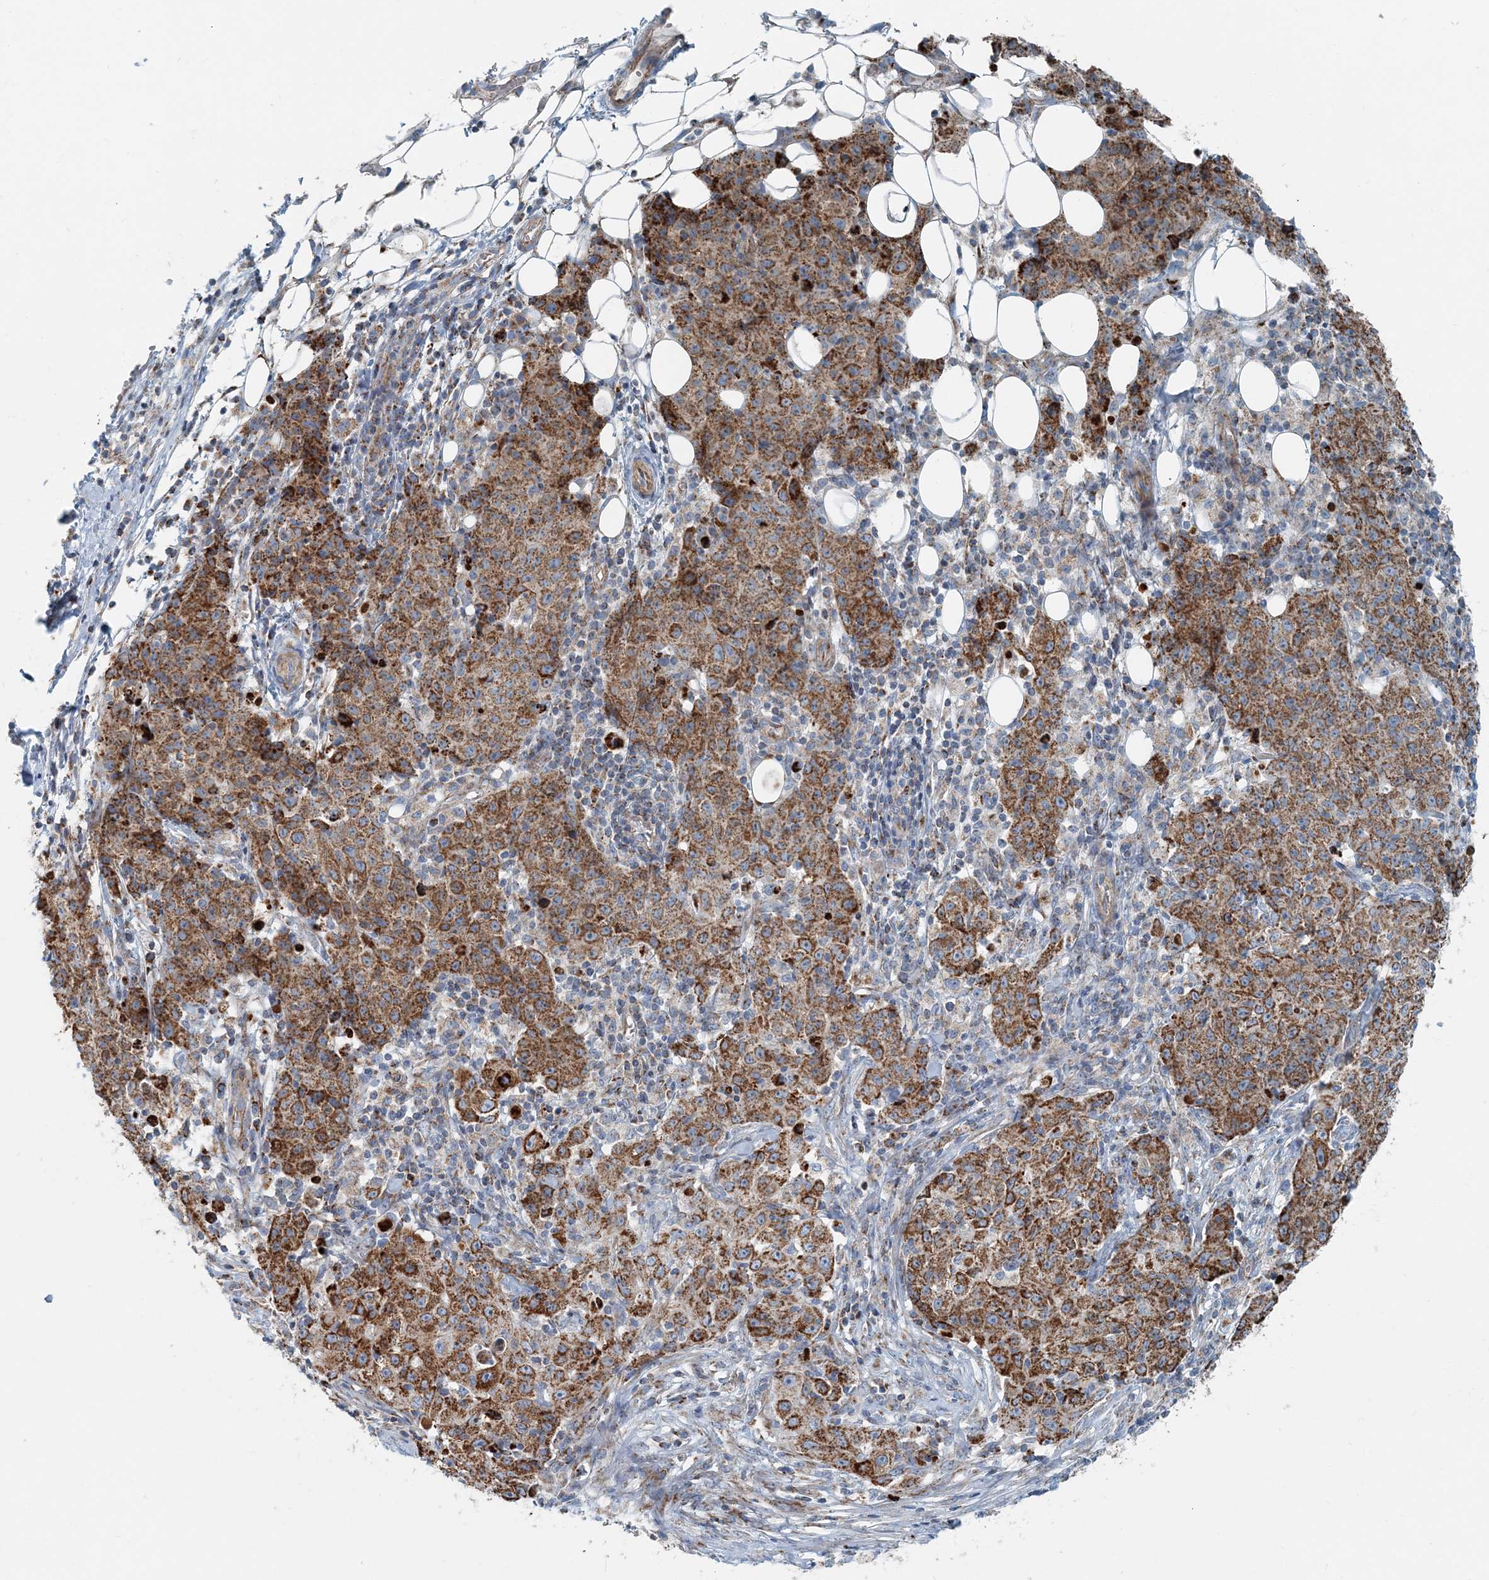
{"staining": {"intensity": "strong", "quantity": ">75%", "location": "cytoplasmic/membranous"}, "tissue": "ovarian cancer", "cell_type": "Tumor cells", "image_type": "cancer", "snomed": [{"axis": "morphology", "description": "Carcinoma, endometroid"}, {"axis": "topography", "description": "Ovary"}], "caption": "Immunohistochemistry (IHC) staining of ovarian cancer, which demonstrates high levels of strong cytoplasmic/membranous expression in about >75% of tumor cells indicating strong cytoplasmic/membranous protein positivity. The staining was performed using DAB (3,3'-diaminobenzidine) (brown) for protein detection and nuclei were counterstained in hematoxylin (blue).", "gene": "INTU", "patient": {"sex": "female", "age": 42}}